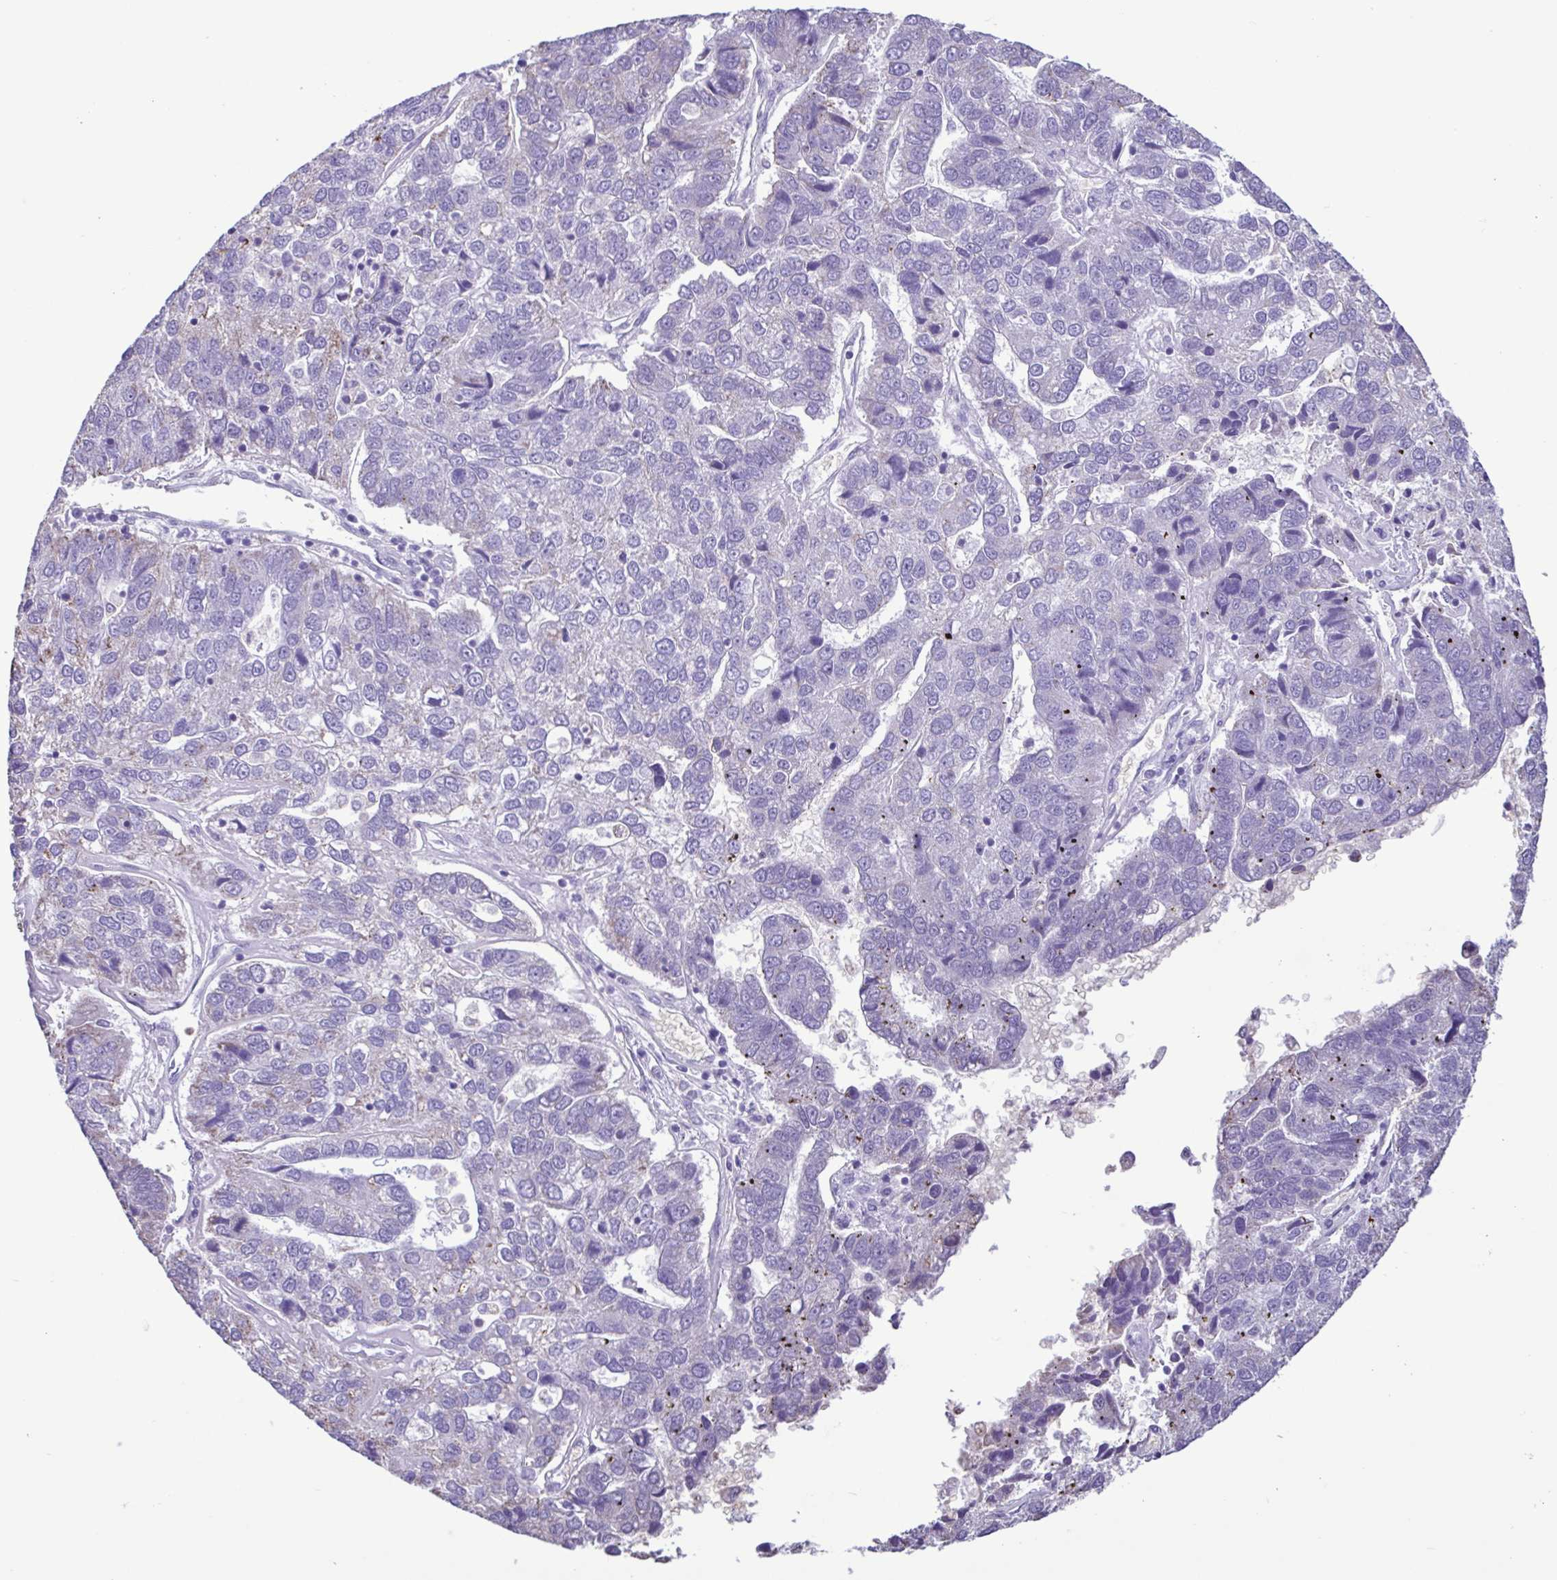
{"staining": {"intensity": "negative", "quantity": "none", "location": "none"}, "tissue": "pancreatic cancer", "cell_type": "Tumor cells", "image_type": "cancer", "snomed": [{"axis": "morphology", "description": "Adenocarcinoma, NOS"}, {"axis": "topography", "description": "Pancreas"}], "caption": "Tumor cells are negative for brown protein staining in adenocarcinoma (pancreatic). (DAB (3,3'-diaminobenzidine) immunohistochemistry (IHC) visualized using brightfield microscopy, high magnification).", "gene": "CBY2", "patient": {"sex": "female", "age": 61}}